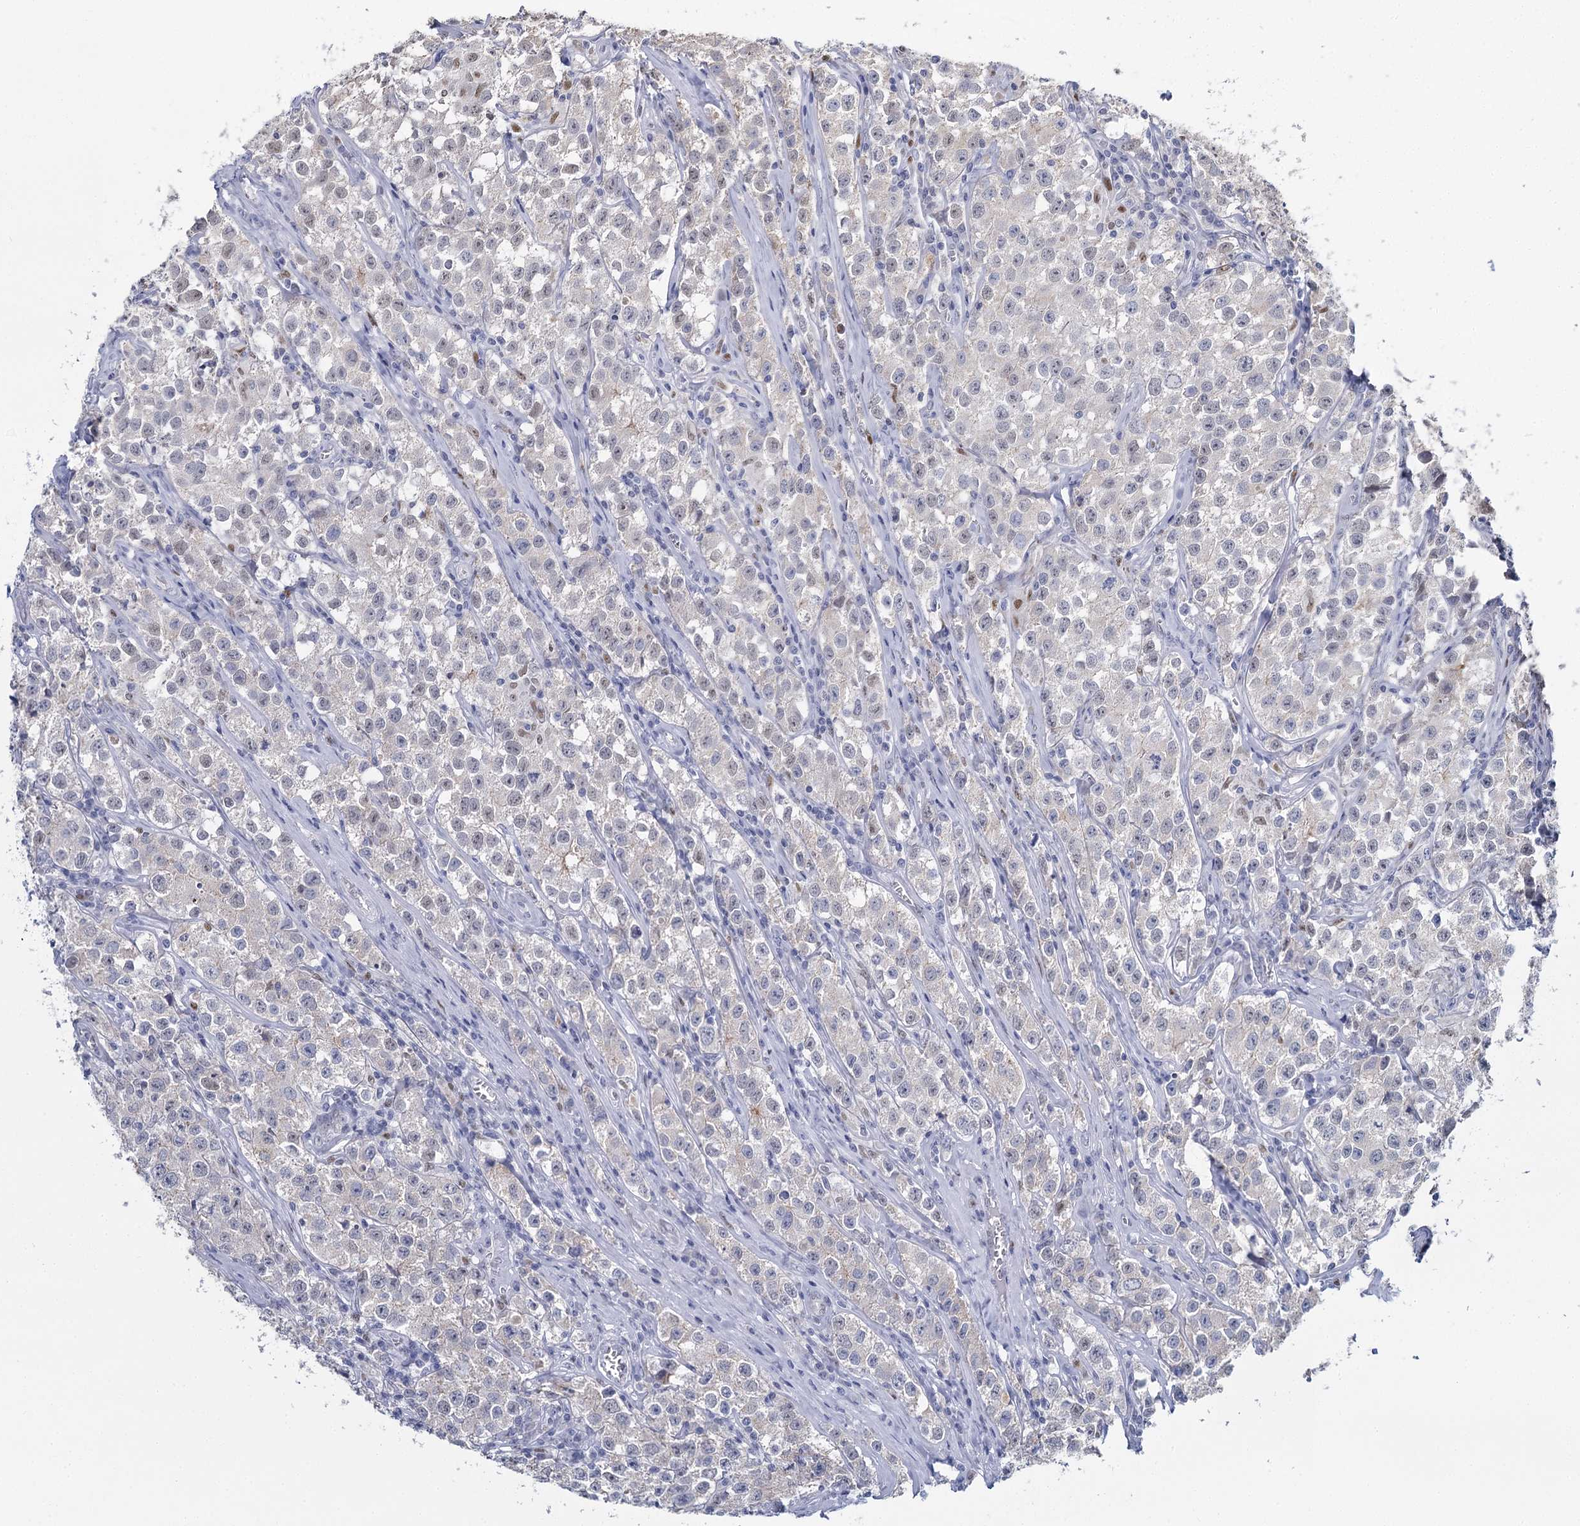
{"staining": {"intensity": "negative", "quantity": "none", "location": "none"}, "tissue": "testis cancer", "cell_type": "Tumor cells", "image_type": "cancer", "snomed": [{"axis": "morphology", "description": "Seminoma, NOS"}, {"axis": "morphology", "description": "Carcinoma, Embryonal, NOS"}, {"axis": "topography", "description": "Testis"}], "caption": "Protein analysis of testis seminoma displays no significant staining in tumor cells.", "gene": "IGSF3", "patient": {"sex": "male", "age": 43}}